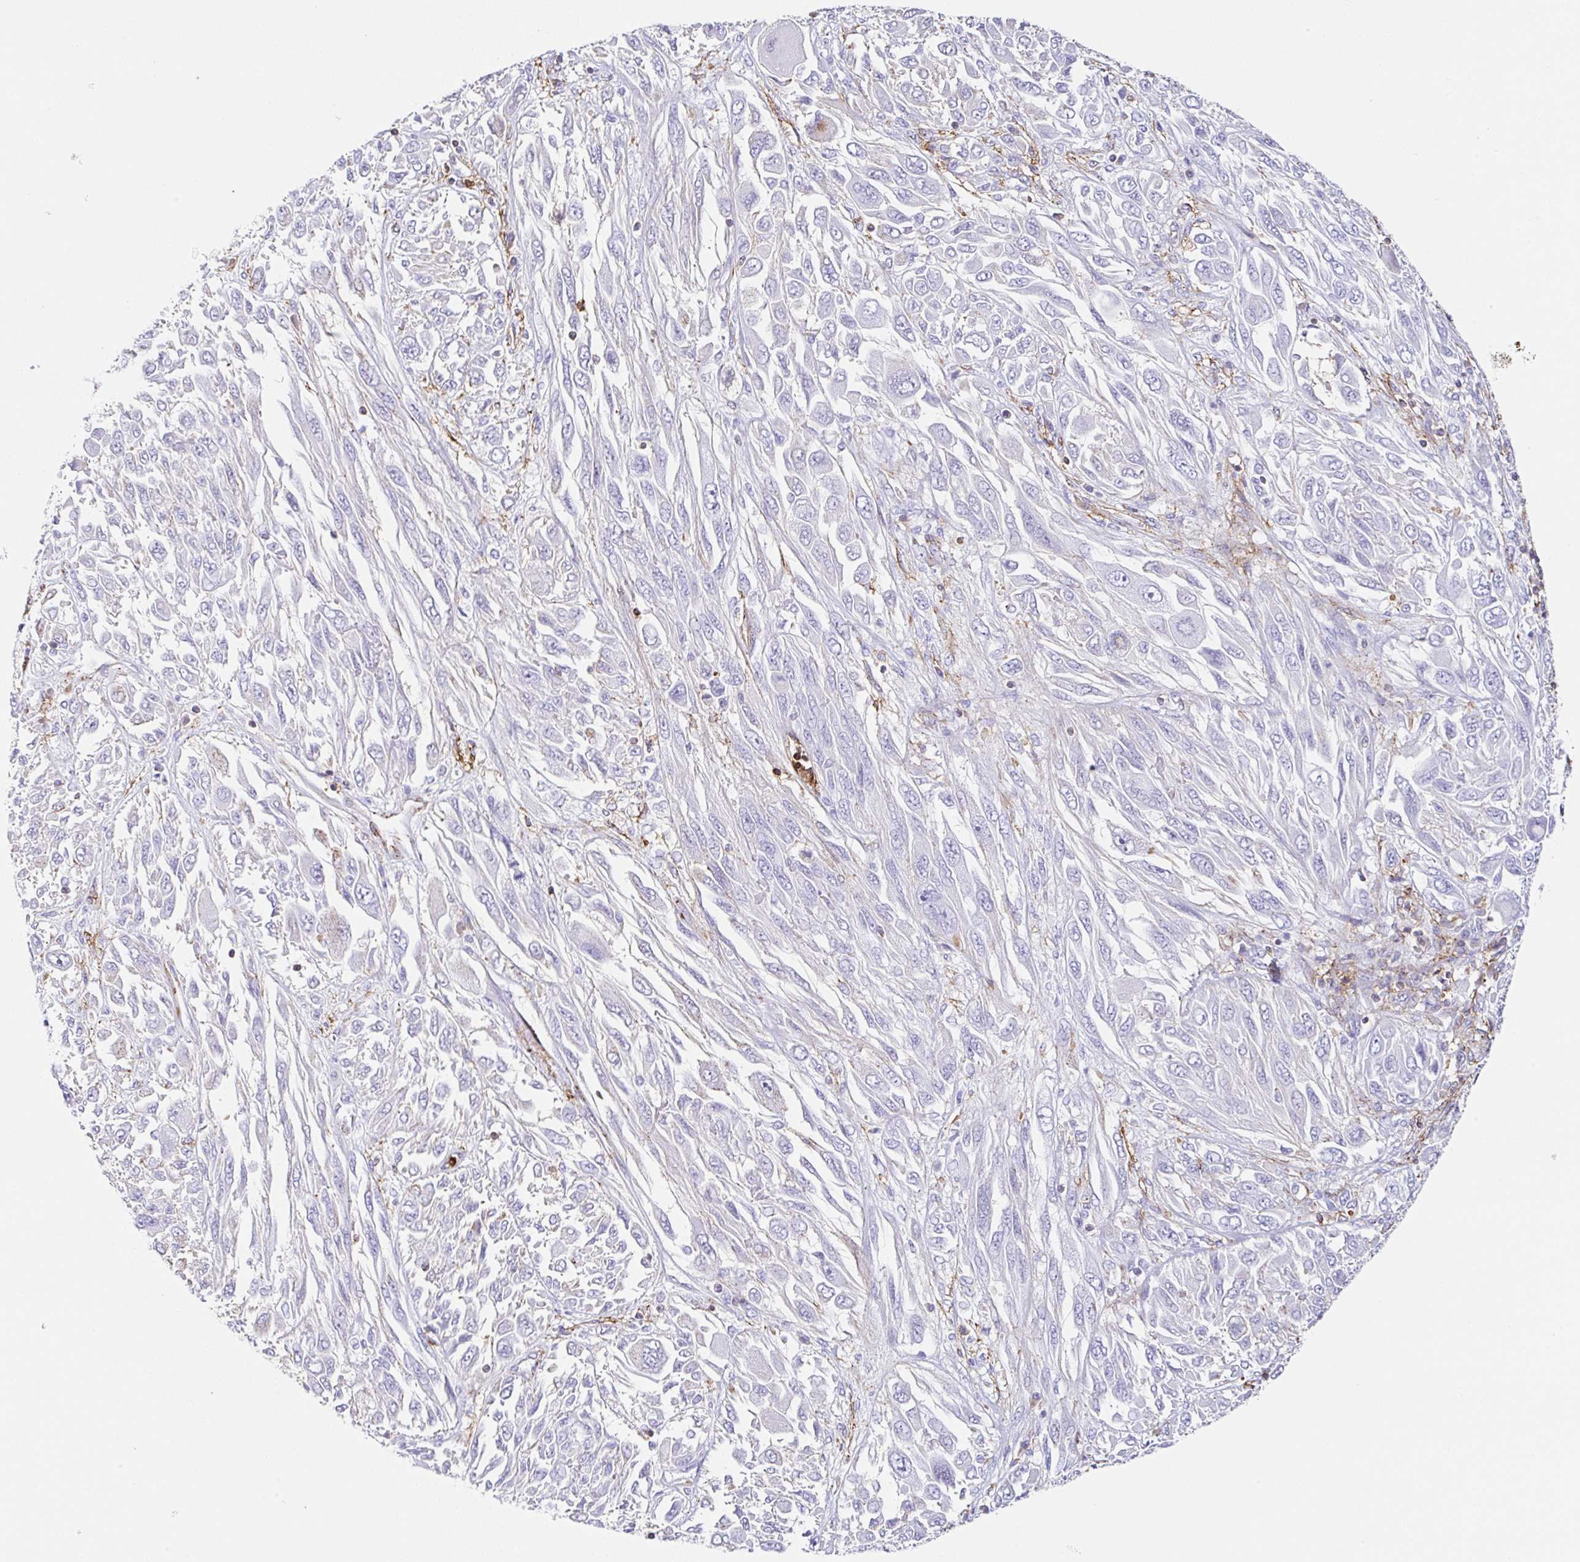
{"staining": {"intensity": "negative", "quantity": "none", "location": "none"}, "tissue": "melanoma", "cell_type": "Tumor cells", "image_type": "cancer", "snomed": [{"axis": "morphology", "description": "Malignant melanoma, NOS"}, {"axis": "topography", "description": "Skin"}], "caption": "Image shows no protein expression in tumor cells of melanoma tissue.", "gene": "MTTP", "patient": {"sex": "female", "age": 91}}